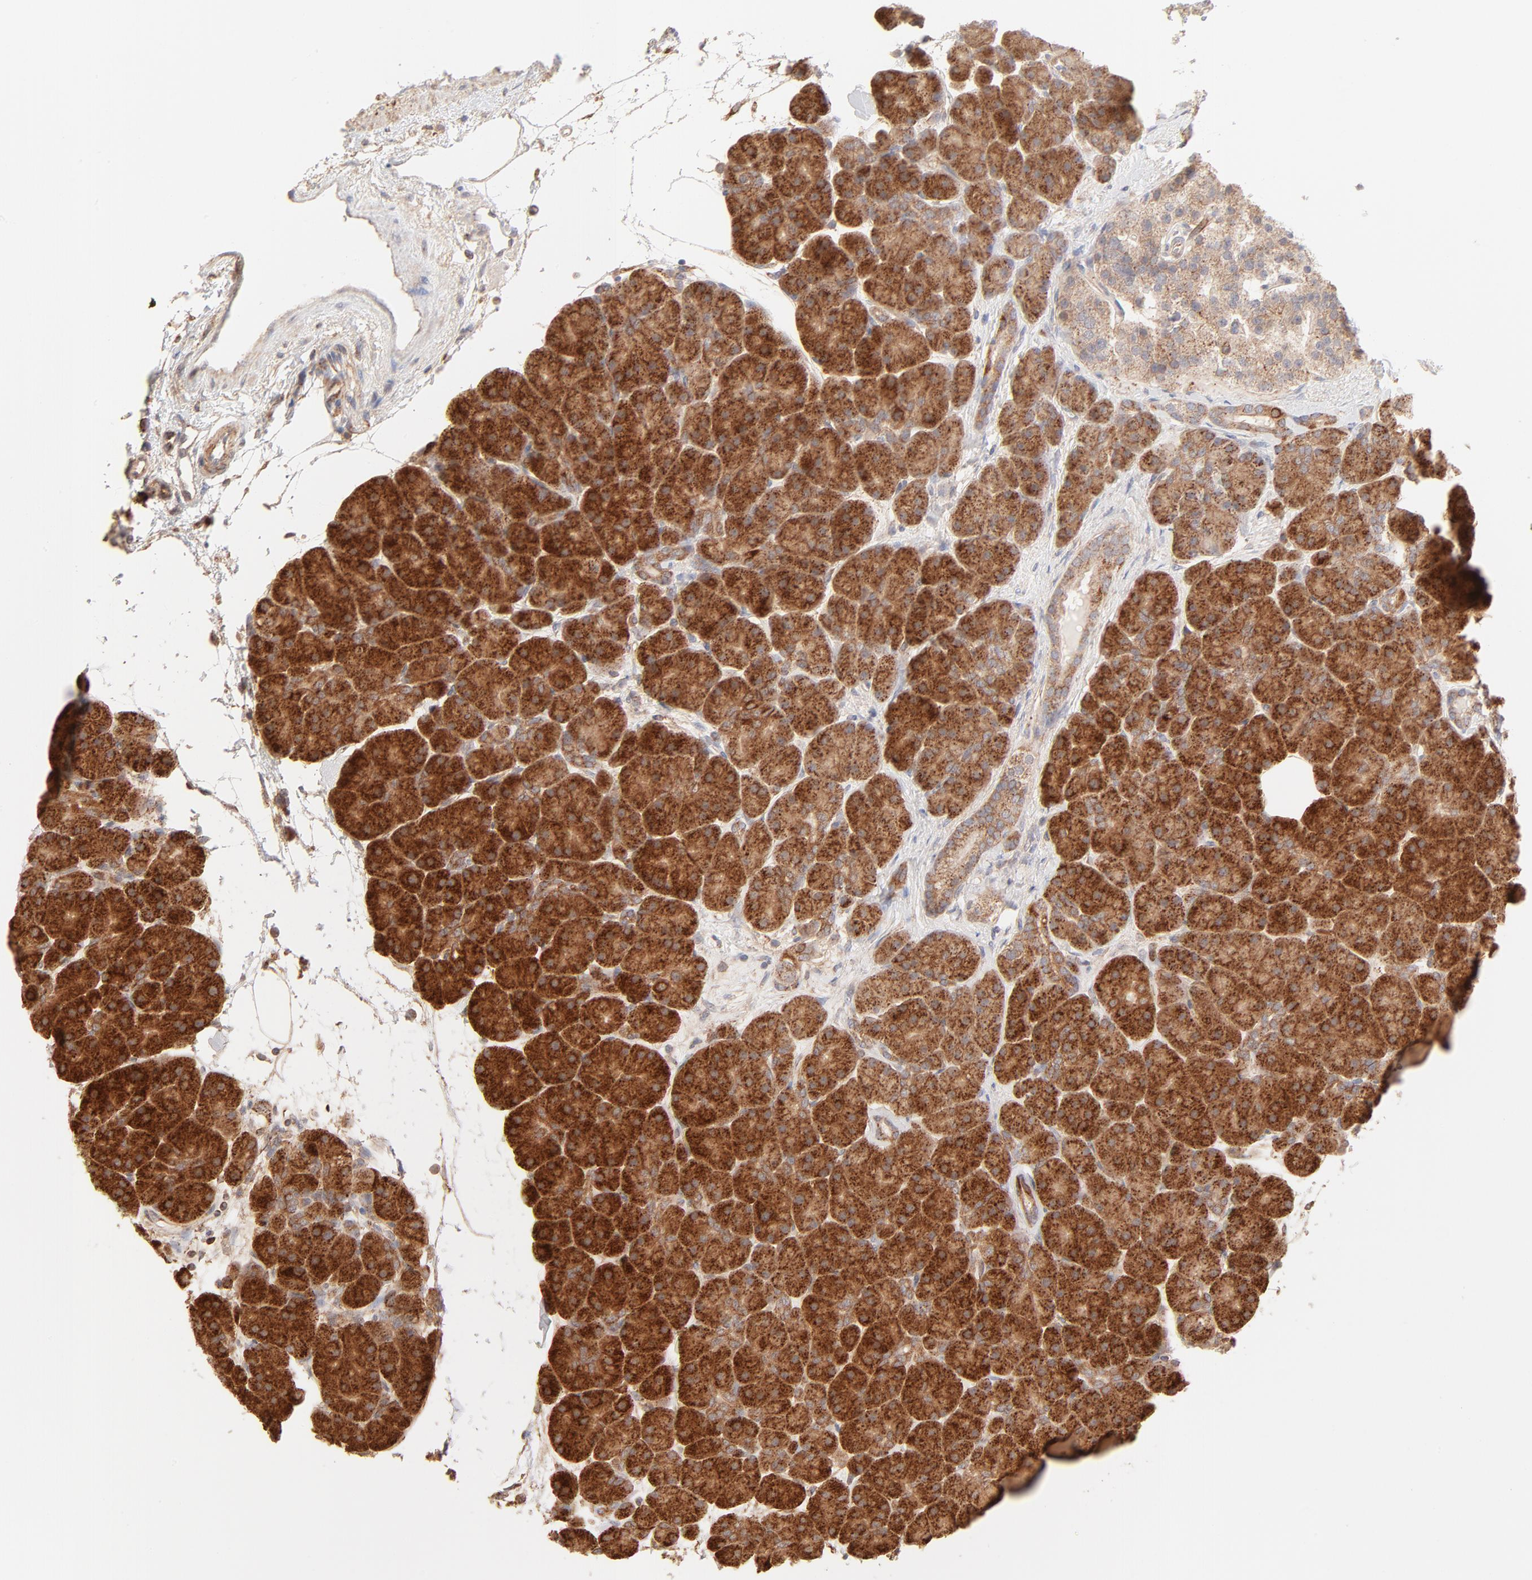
{"staining": {"intensity": "strong", "quantity": ">75%", "location": "cytoplasmic/membranous"}, "tissue": "pancreas", "cell_type": "Exocrine glandular cells", "image_type": "normal", "snomed": [{"axis": "morphology", "description": "Normal tissue, NOS"}, {"axis": "topography", "description": "Pancreas"}], "caption": "Benign pancreas exhibits strong cytoplasmic/membranous positivity in about >75% of exocrine glandular cells The protein of interest is stained brown, and the nuclei are stained in blue (DAB IHC with brightfield microscopy, high magnification)..", "gene": "CSPG4", "patient": {"sex": "male", "age": 66}}